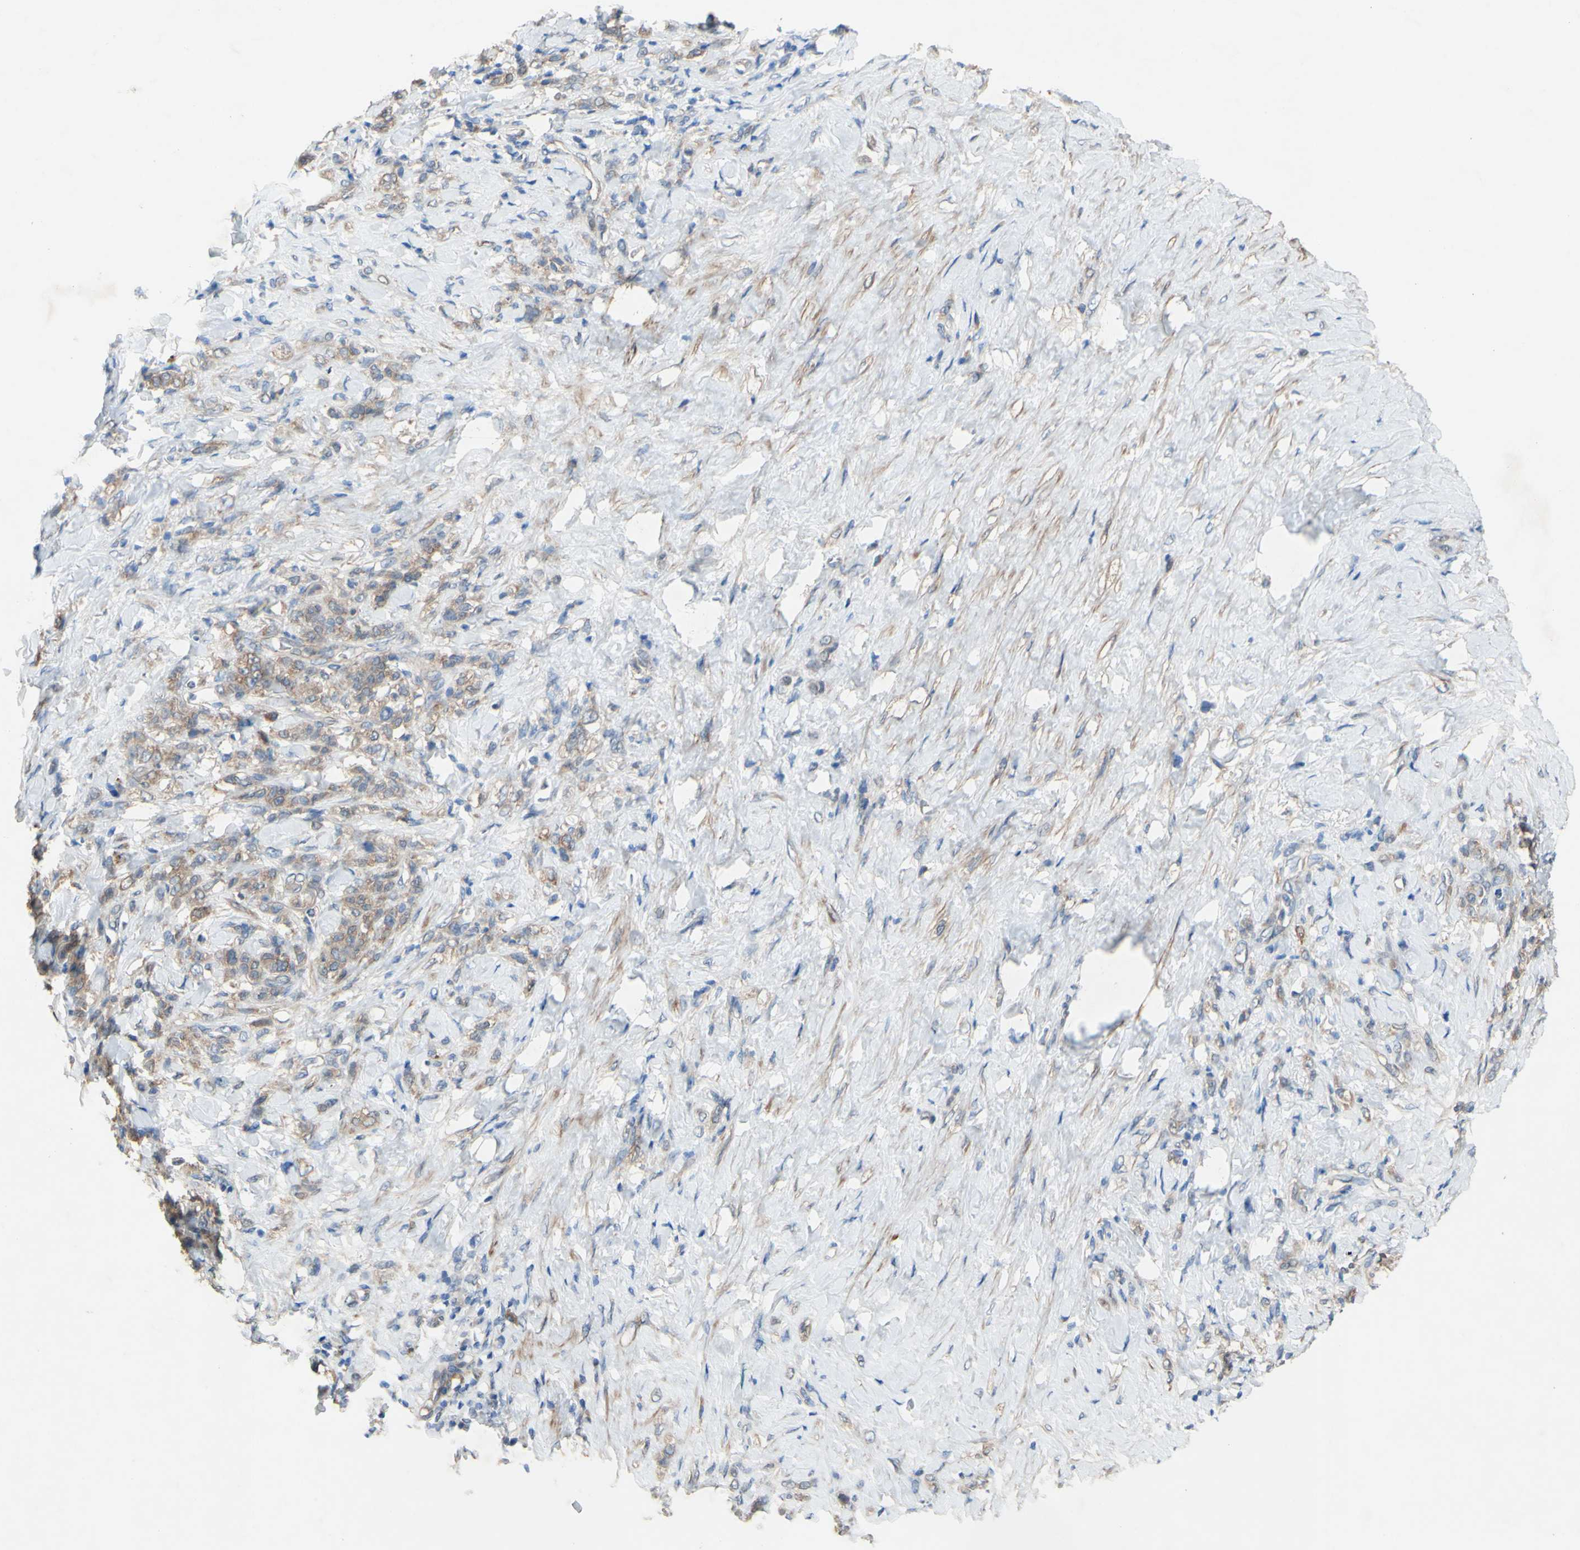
{"staining": {"intensity": "weak", "quantity": ">75%", "location": "cytoplasmic/membranous"}, "tissue": "stomach cancer", "cell_type": "Tumor cells", "image_type": "cancer", "snomed": [{"axis": "morphology", "description": "Adenocarcinoma, NOS"}, {"axis": "topography", "description": "Stomach"}], "caption": "This is an image of immunohistochemistry staining of adenocarcinoma (stomach), which shows weak staining in the cytoplasmic/membranous of tumor cells.", "gene": "PDGFB", "patient": {"sex": "male", "age": 82}}